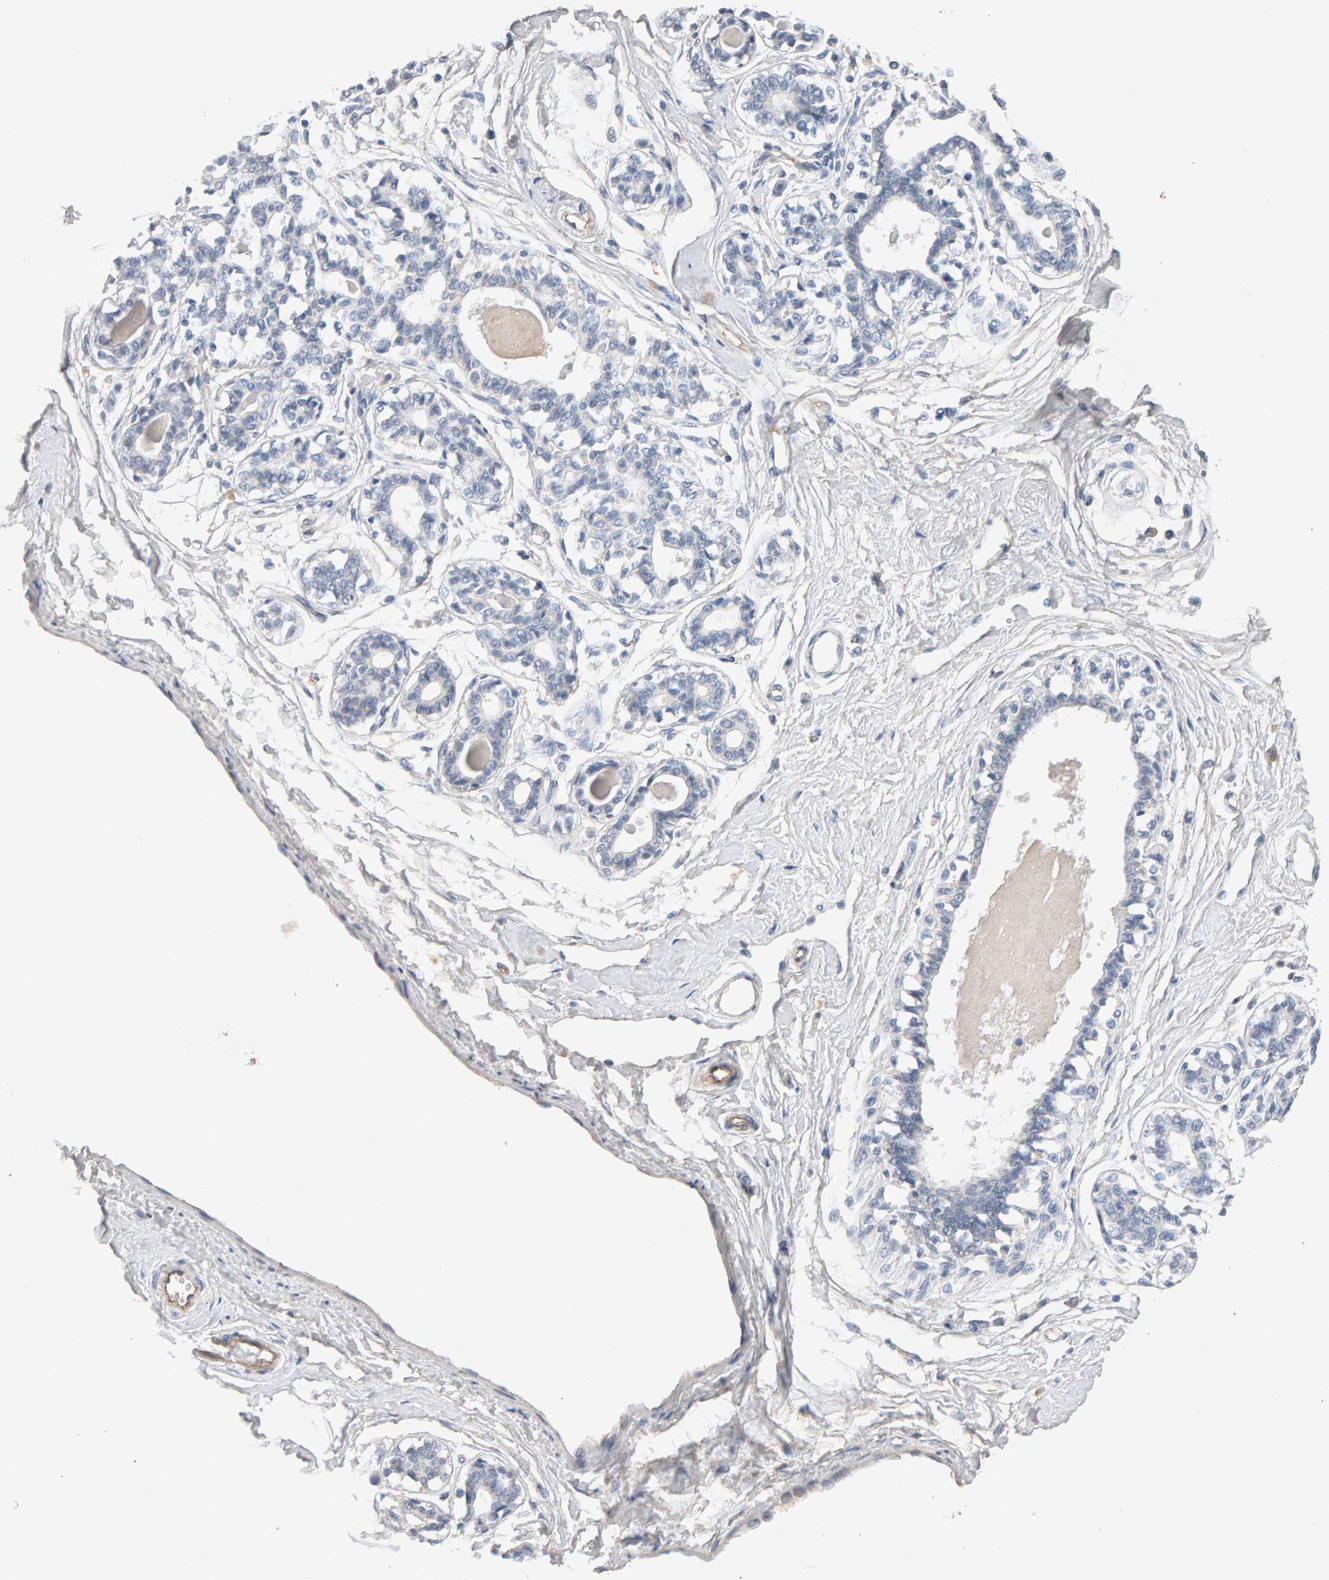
{"staining": {"intensity": "negative", "quantity": "none", "location": "none"}, "tissue": "breast", "cell_type": "Adipocytes", "image_type": "normal", "snomed": [{"axis": "morphology", "description": "Normal tissue, NOS"}, {"axis": "topography", "description": "Breast"}], "caption": "Adipocytes show no significant expression in normal breast. (DAB immunohistochemistry, high magnification).", "gene": "PTPRM", "patient": {"sex": "female", "age": 45}}